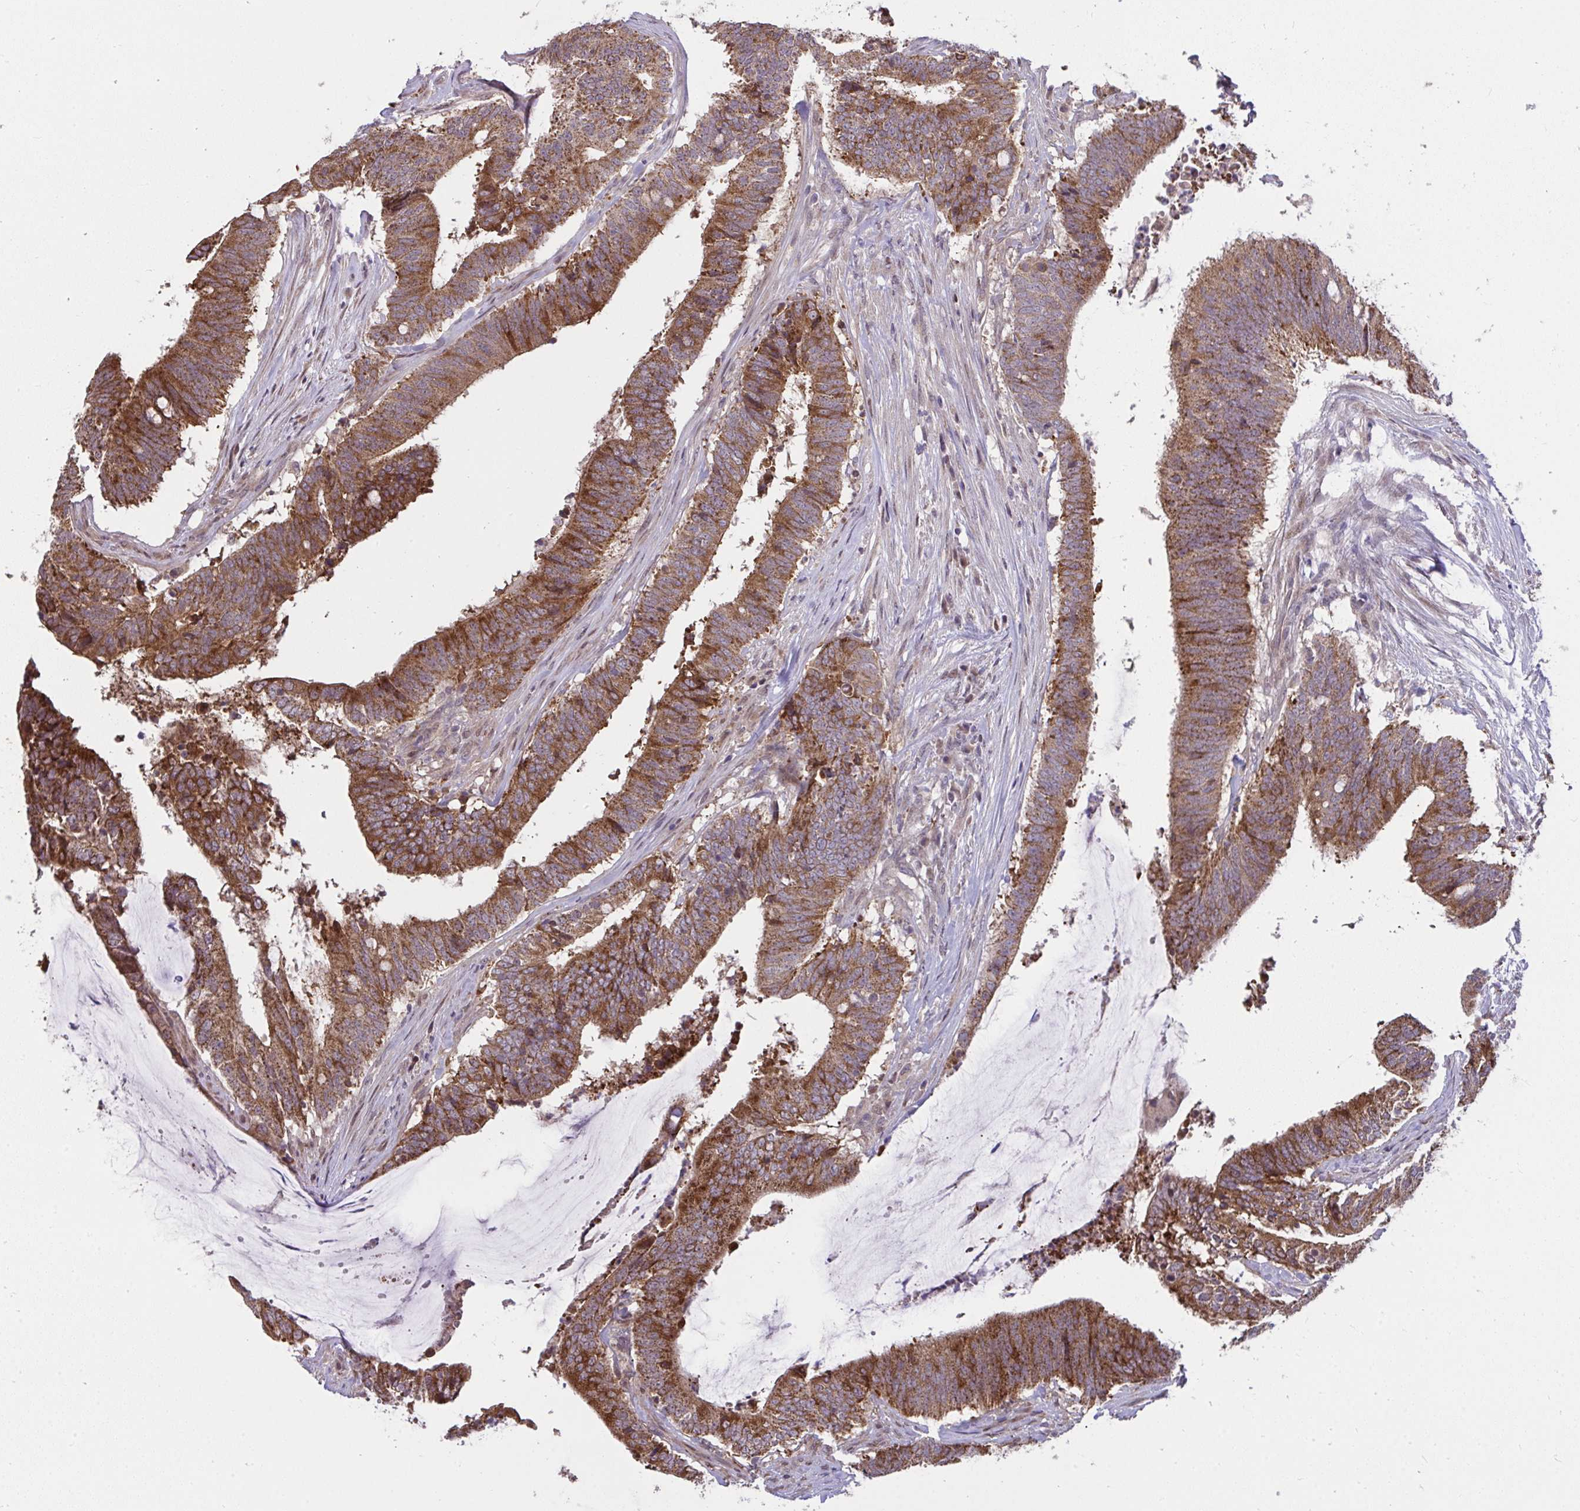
{"staining": {"intensity": "strong", "quantity": ">75%", "location": "cytoplasmic/membranous"}, "tissue": "colorectal cancer", "cell_type": "Tumor cells", "image_type": "cancer", "snomed": [{"axis": "morphology", "description": "Adenocarcinoma, NOS"}, {"axis": "topography", "description": "Colon"}], "caption": "Strong cytoplasmic/membranous positivity for a protein is identified in about >75% of tumor cells of colorectal cancer (adenocarcinoma) using immunohistochemistry (IHC).", "gene": "RDH14", "patient": {"sex": "female", "age": 43}}